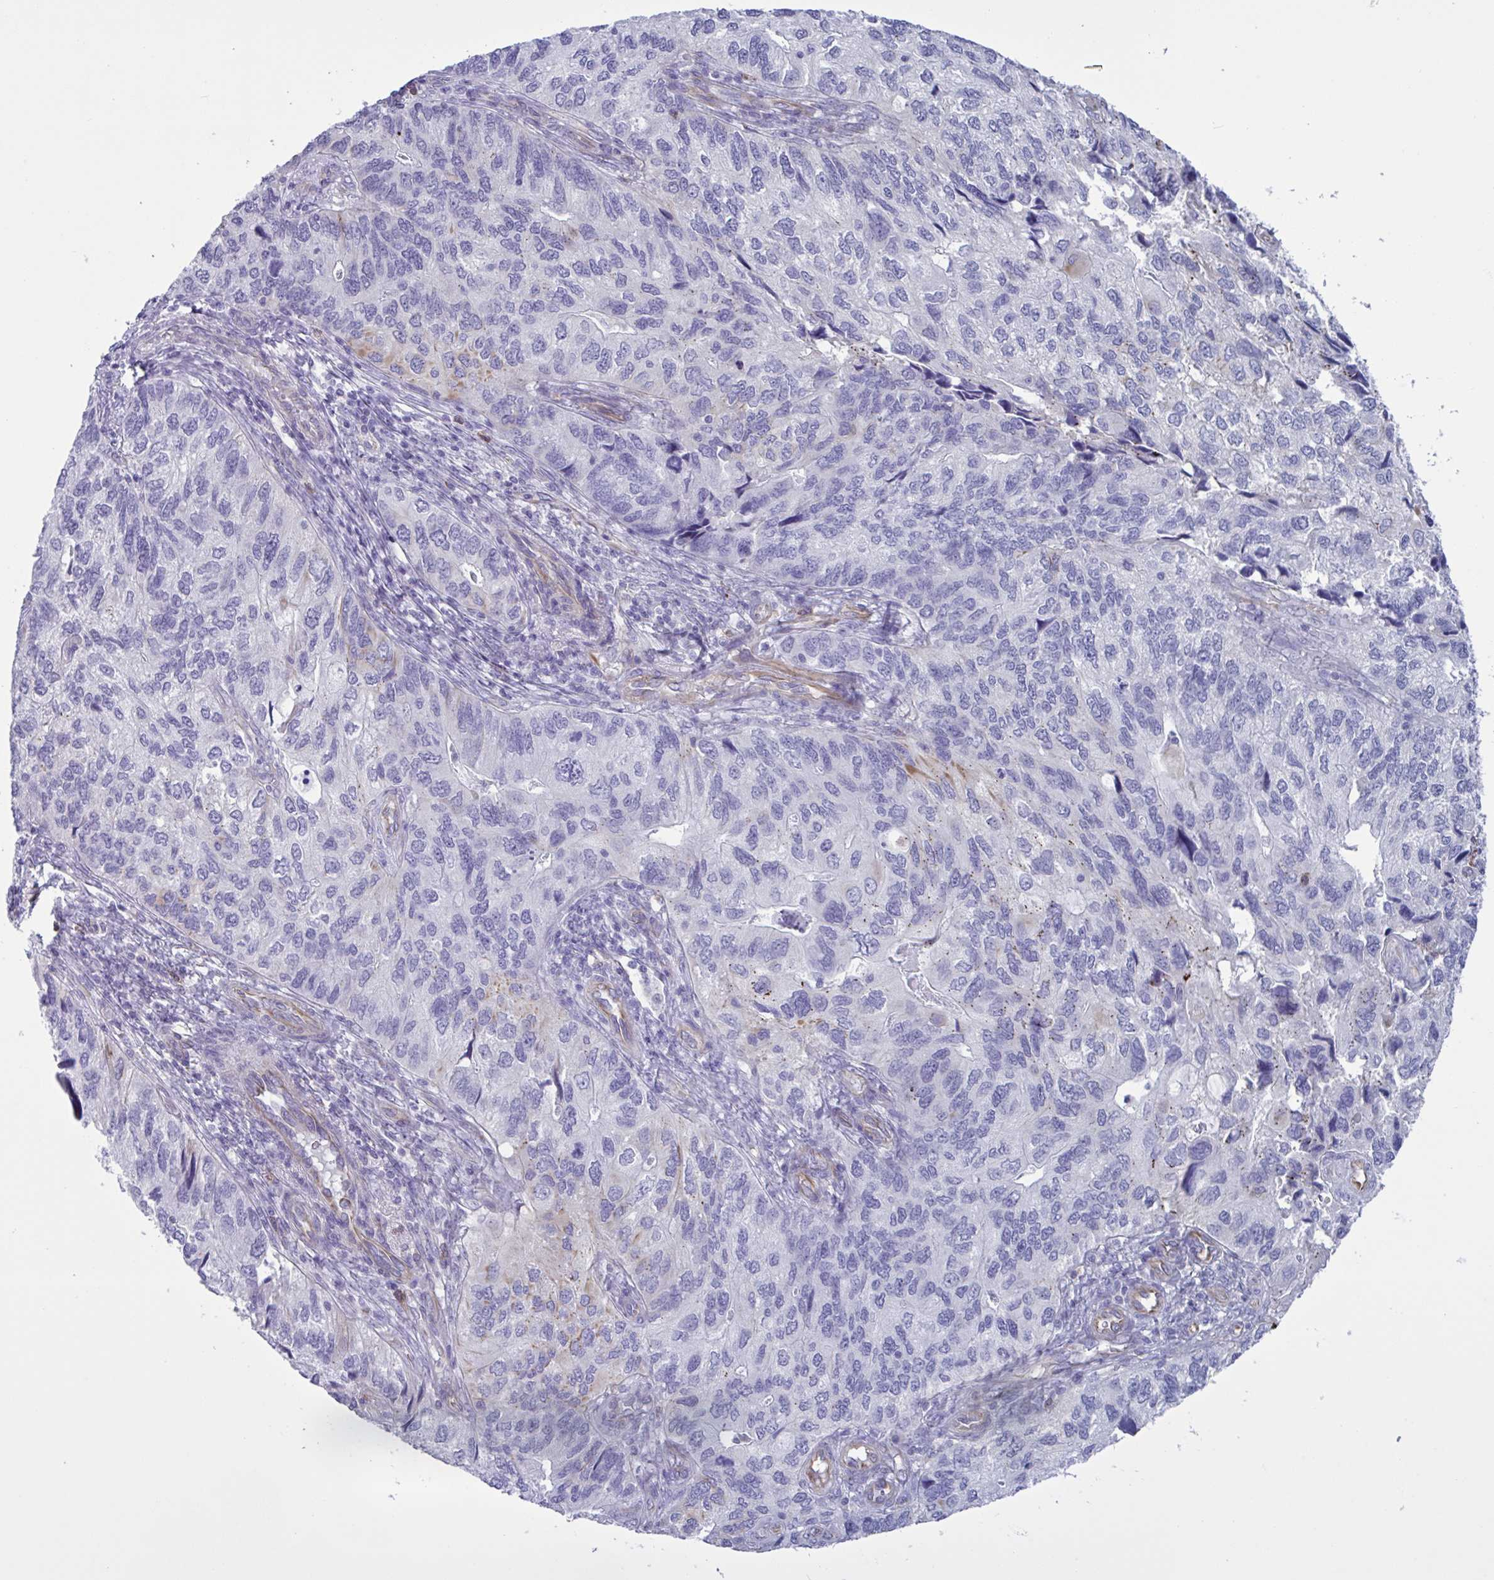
{"staining": {"intensity": "negative", "quantity": "none", "location": "none"}, "tissue": "endometrial cancer", "cell_type": "Tumor cells", "image_type": "cancer", "snomed": [{"axis": "morphology", "description": "Carcinoma, NOS"}, {"axis": "topography", "description": "Uterus"}], "caption": "Human endometrial cancer stained for a protein using immunohistochemistry displays no staining in tumor cells.", "gene": "TMEM86B", "patient": {"sex": "female", "age": 76}}